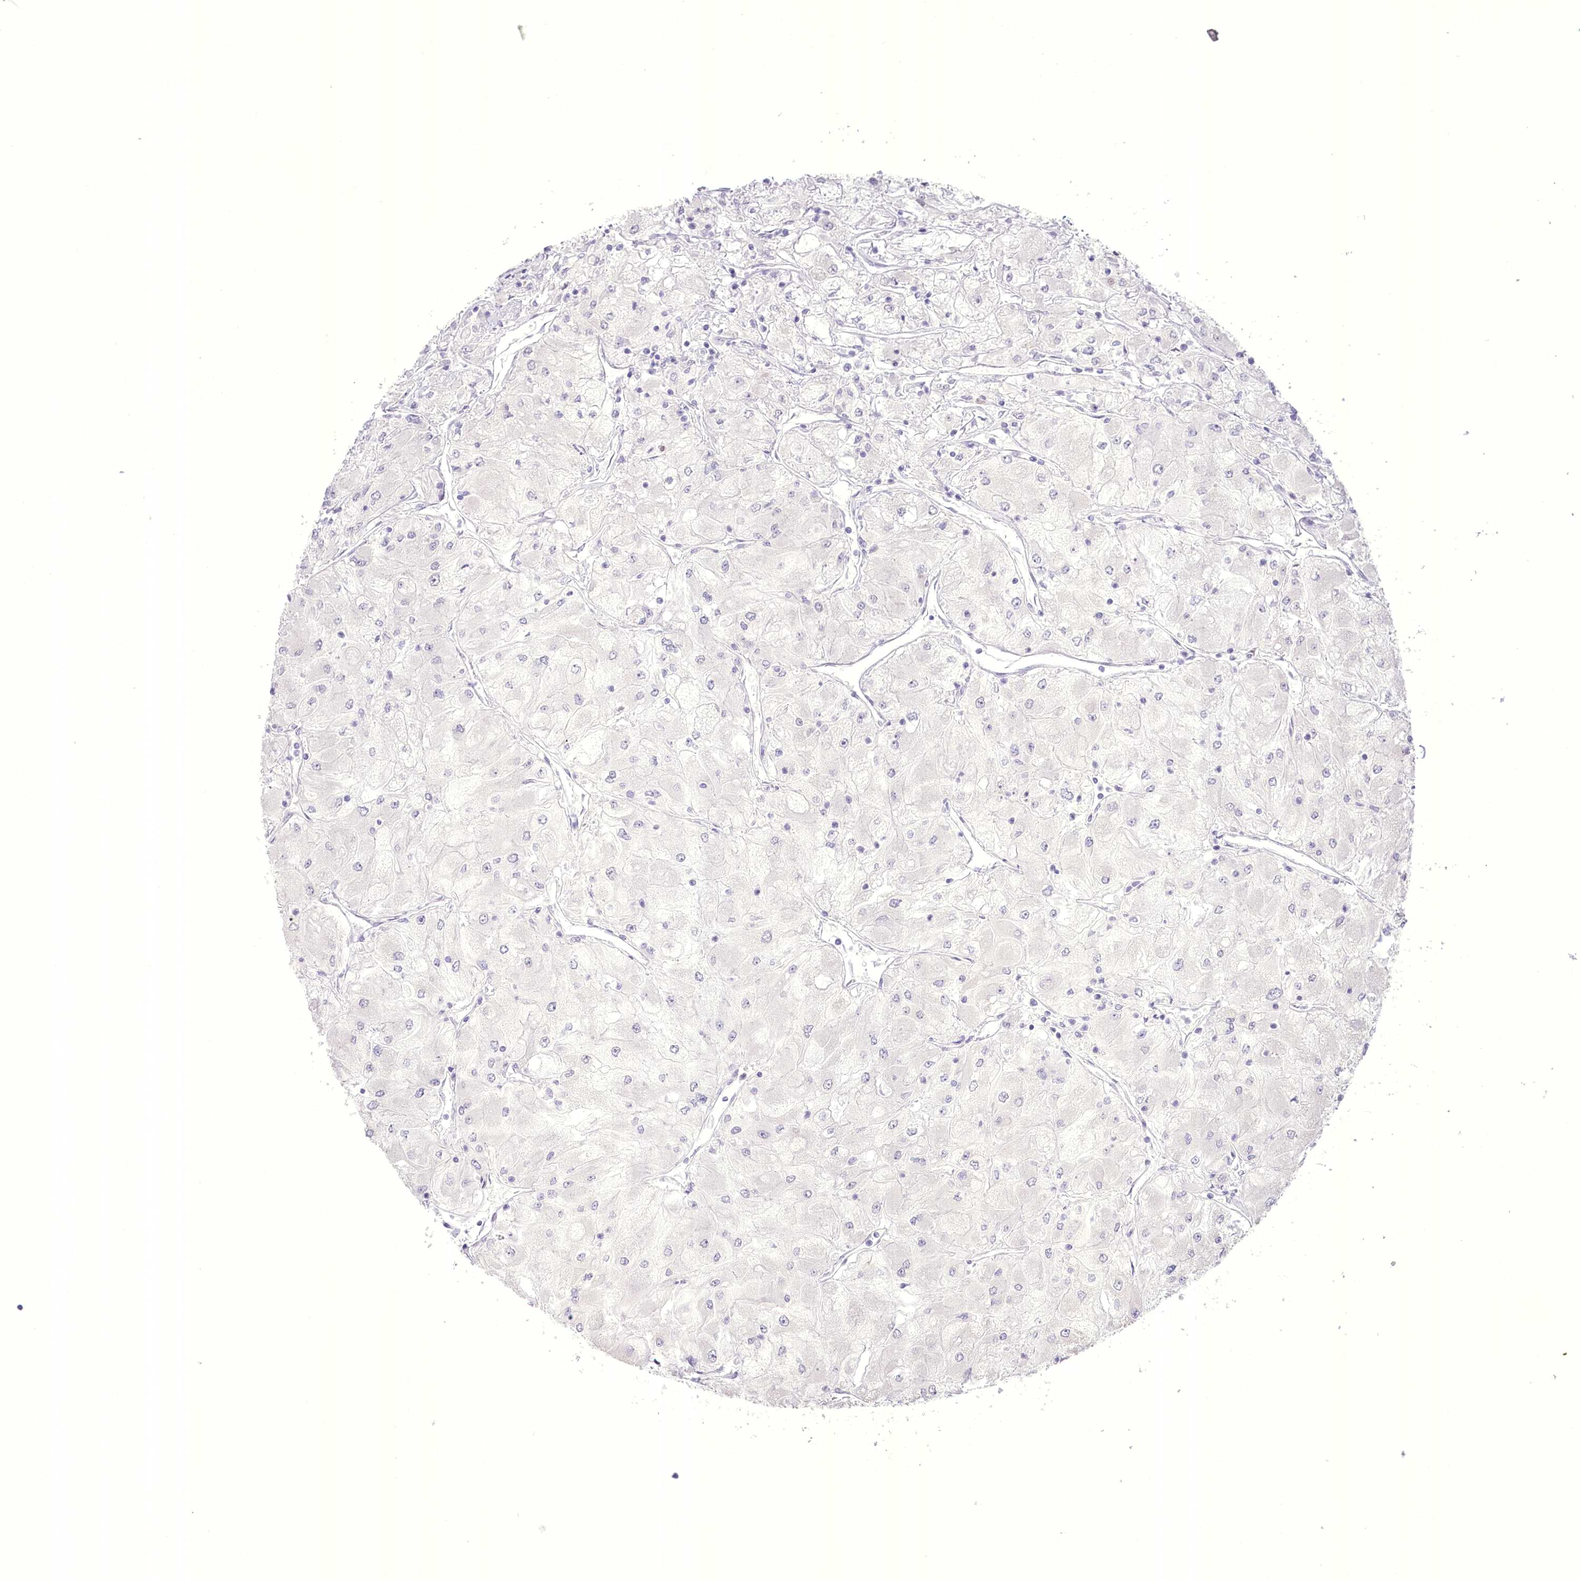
{"staining": {"intensity": "negative", "quantity": "none", "location": "none"}, "tissue": "renal cancer", "cell_type": "Tumor cells", "image_type": "cancer", "snomed": [{"axis": "morphology", "description": "Adenocarcinoma, NOS"}, {"axis": "topography", "description": "Kidney"}], "caption": "This is an immunohistochemistry photomicrograph of human renal adenocarcinoma. There is no staining in tumor cells.", "gene": "SLC39A10", "patient": {"sex": "male", "age": 80}}